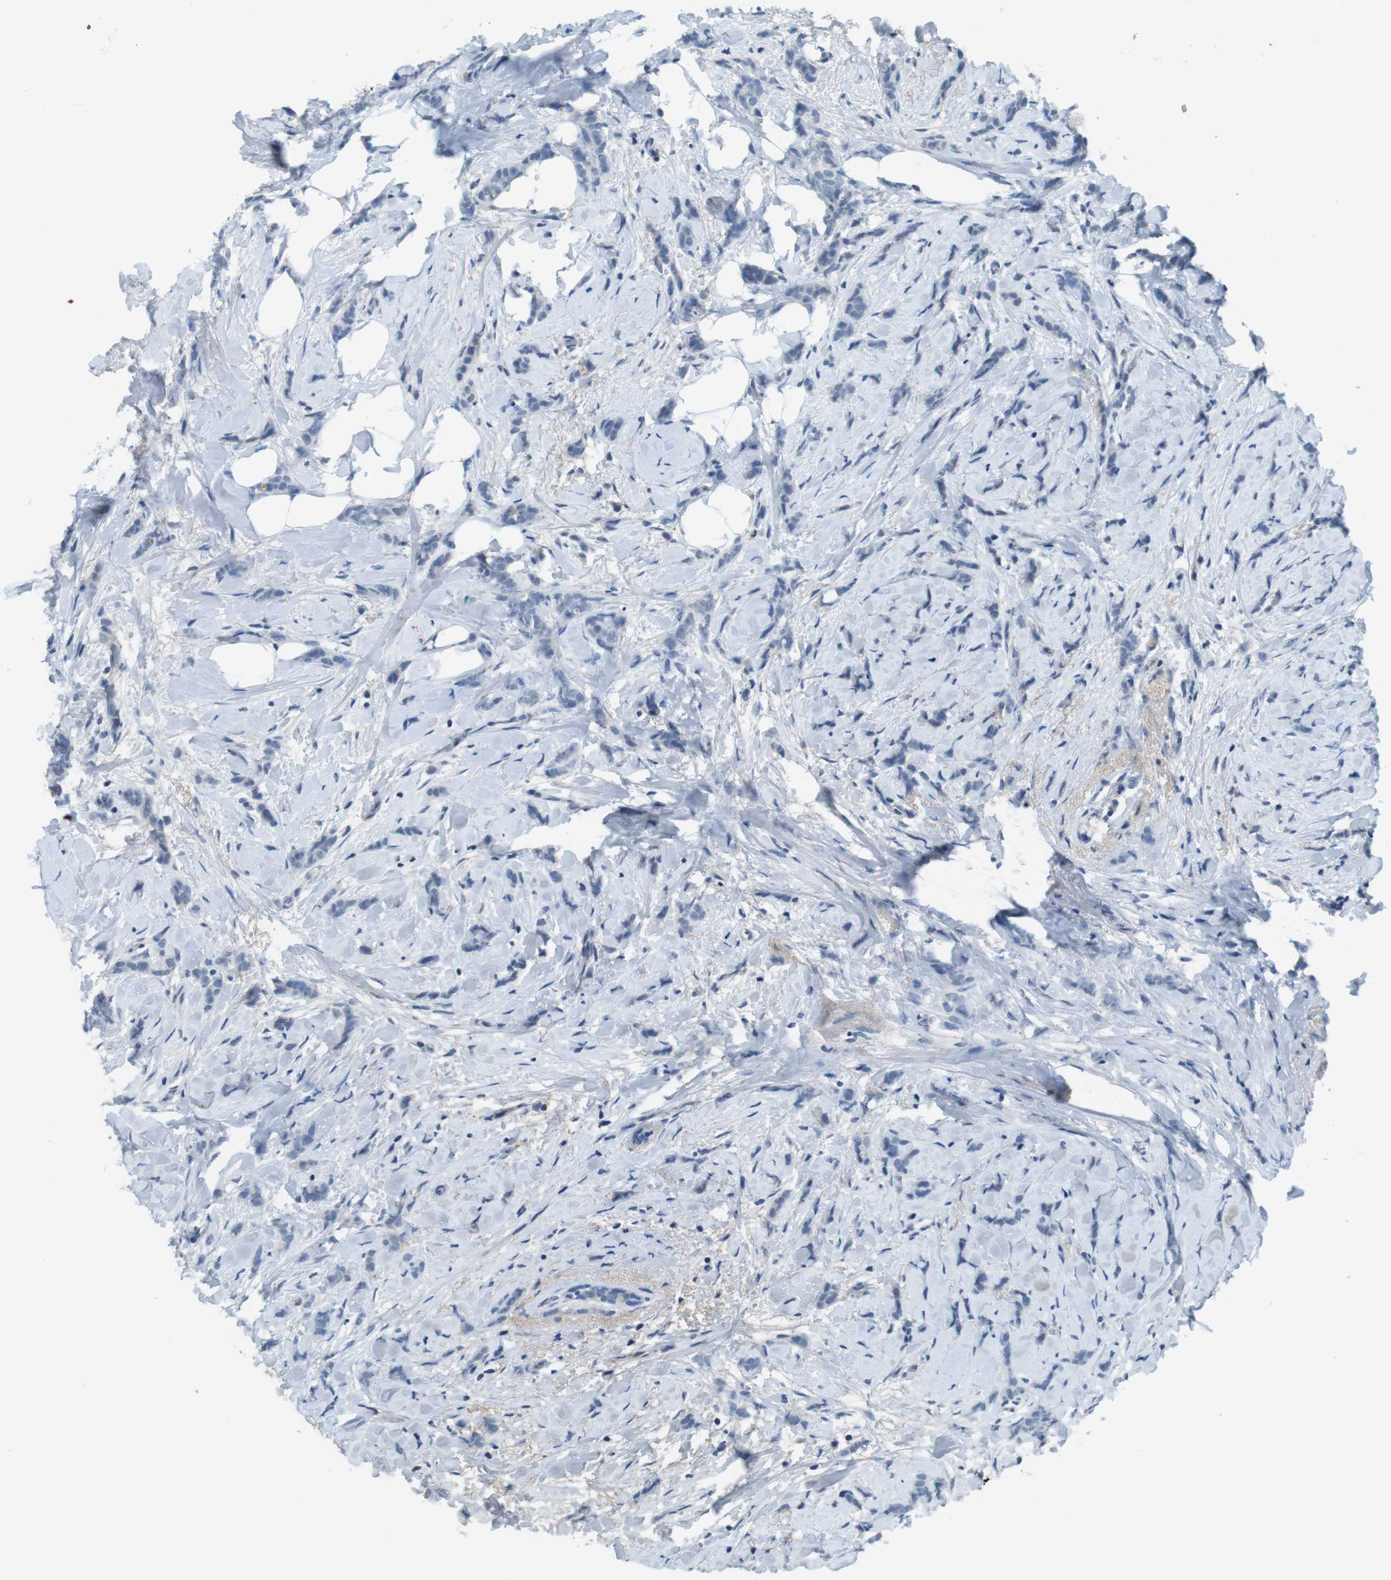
{"staining": {"intensity": "negative", "quantity": "none", "location": "none"}, "tissue": "breast cancer", "cell_type": "Tumor cells", "image_type": "cancer", "snomed": [{"axis": "morphology", "description": "Lobular carcinoma, in situ"}, {"axis": "morphology", "description": "Lobular carcinoma"}, {"axis": "topography", "description": "Breast"}], "caption": "Breast lobular carcinoma in situ was stained to show a protein in brown. There is no significant positivity in tumor cells.", "gene": "TMPRSS15", "patient": {"sex": "female", "age": 41}}